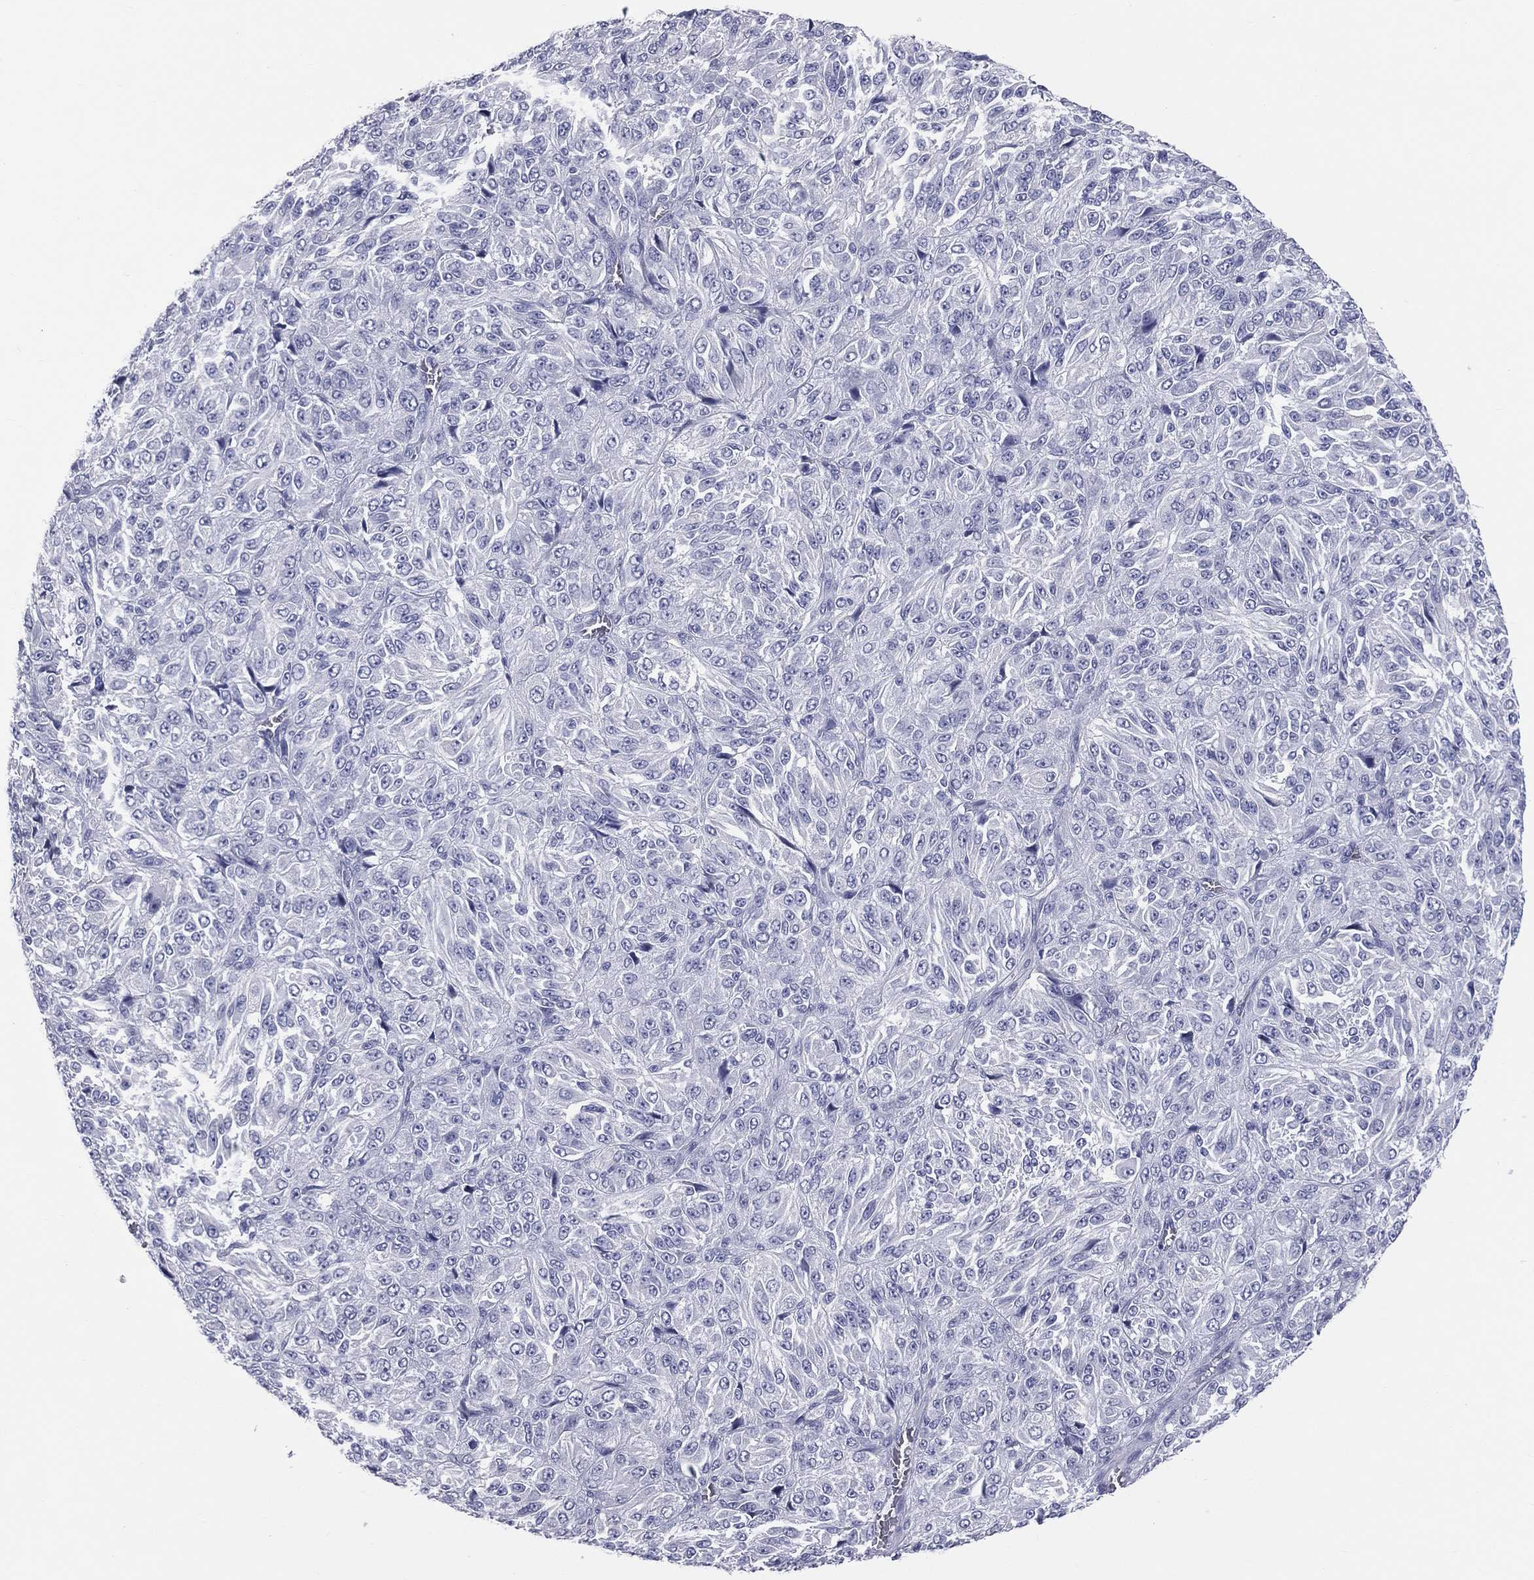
{"staining": {"intensity": "negative", "quantity": "none", "location": "none"}, "tissue": "melanoma", "cell_type": "Tumor cells", "image_type": "cancer", "snomed": [{"axis": "morphology", "description": "Malignant melanoma, Metastatic site"}, {"axis": "topography", "description": "Brain"}], "caption": "The image displays no staining of tumor cells in malignant melanoma (metastatic site).", "gene": "MLN", "patient": {"sex": "female", "age": 56}}